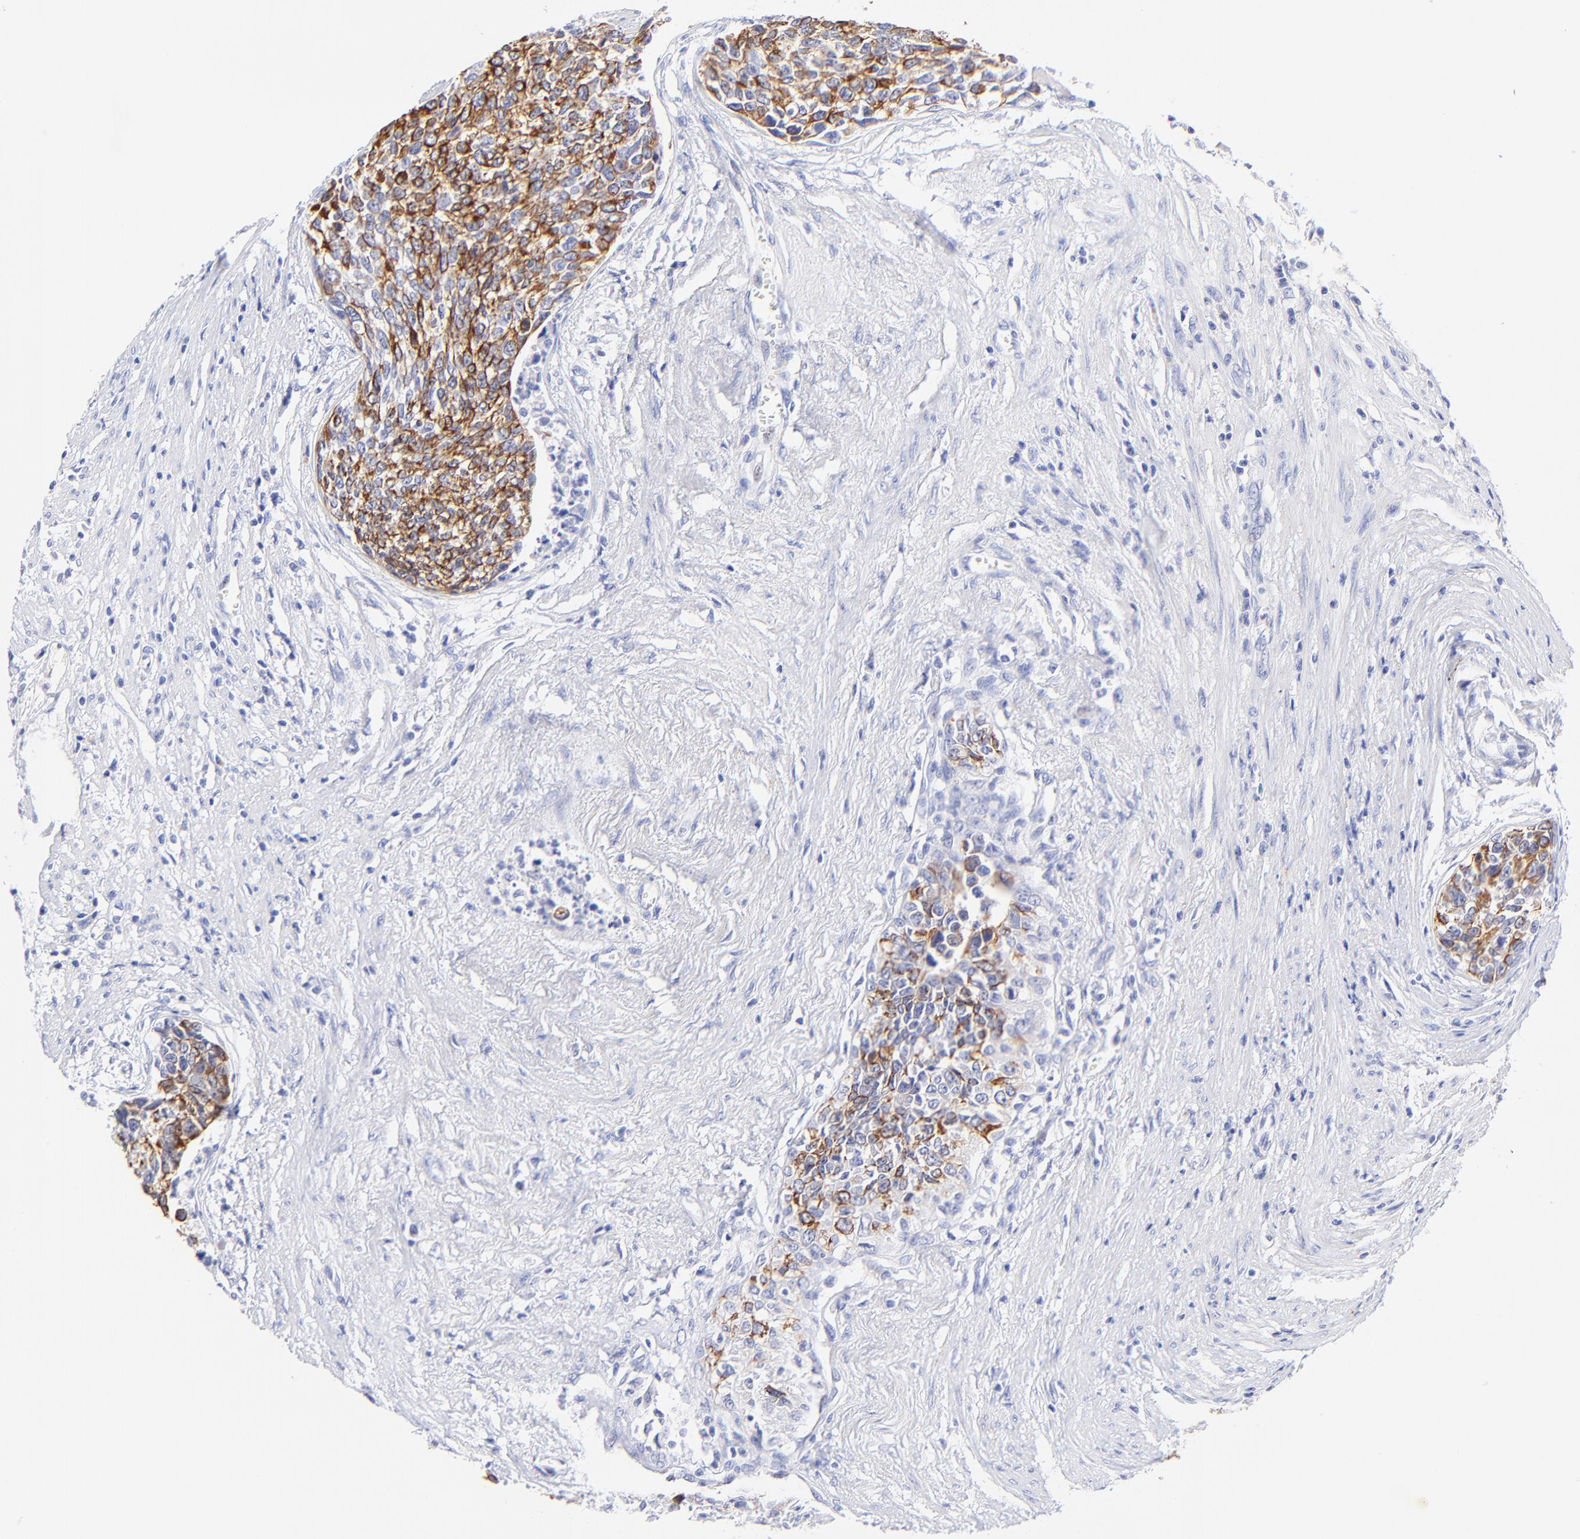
{"staining": {"intensity": "strong", "quantity": ">75%", "location": "cytoplasmic/membranous"}, "tissue": "urothelial cancer", "cell_type": "Tumor cells", "image_type": "cancer", "snomed": [{"axis": "morphology", "description": "Urothelial carcinoma, High grade"}, {"axis": "topography", "description": "Urinary bladder"}], "caption": "Tumor cells demonstrate high levels of strong cytoplasmic/membranous positivity in about >75% of cells in urothelial carcinoma (high-grade).", "gene": "RAB3A", "patient": {"sex": "male", "age": 81}}